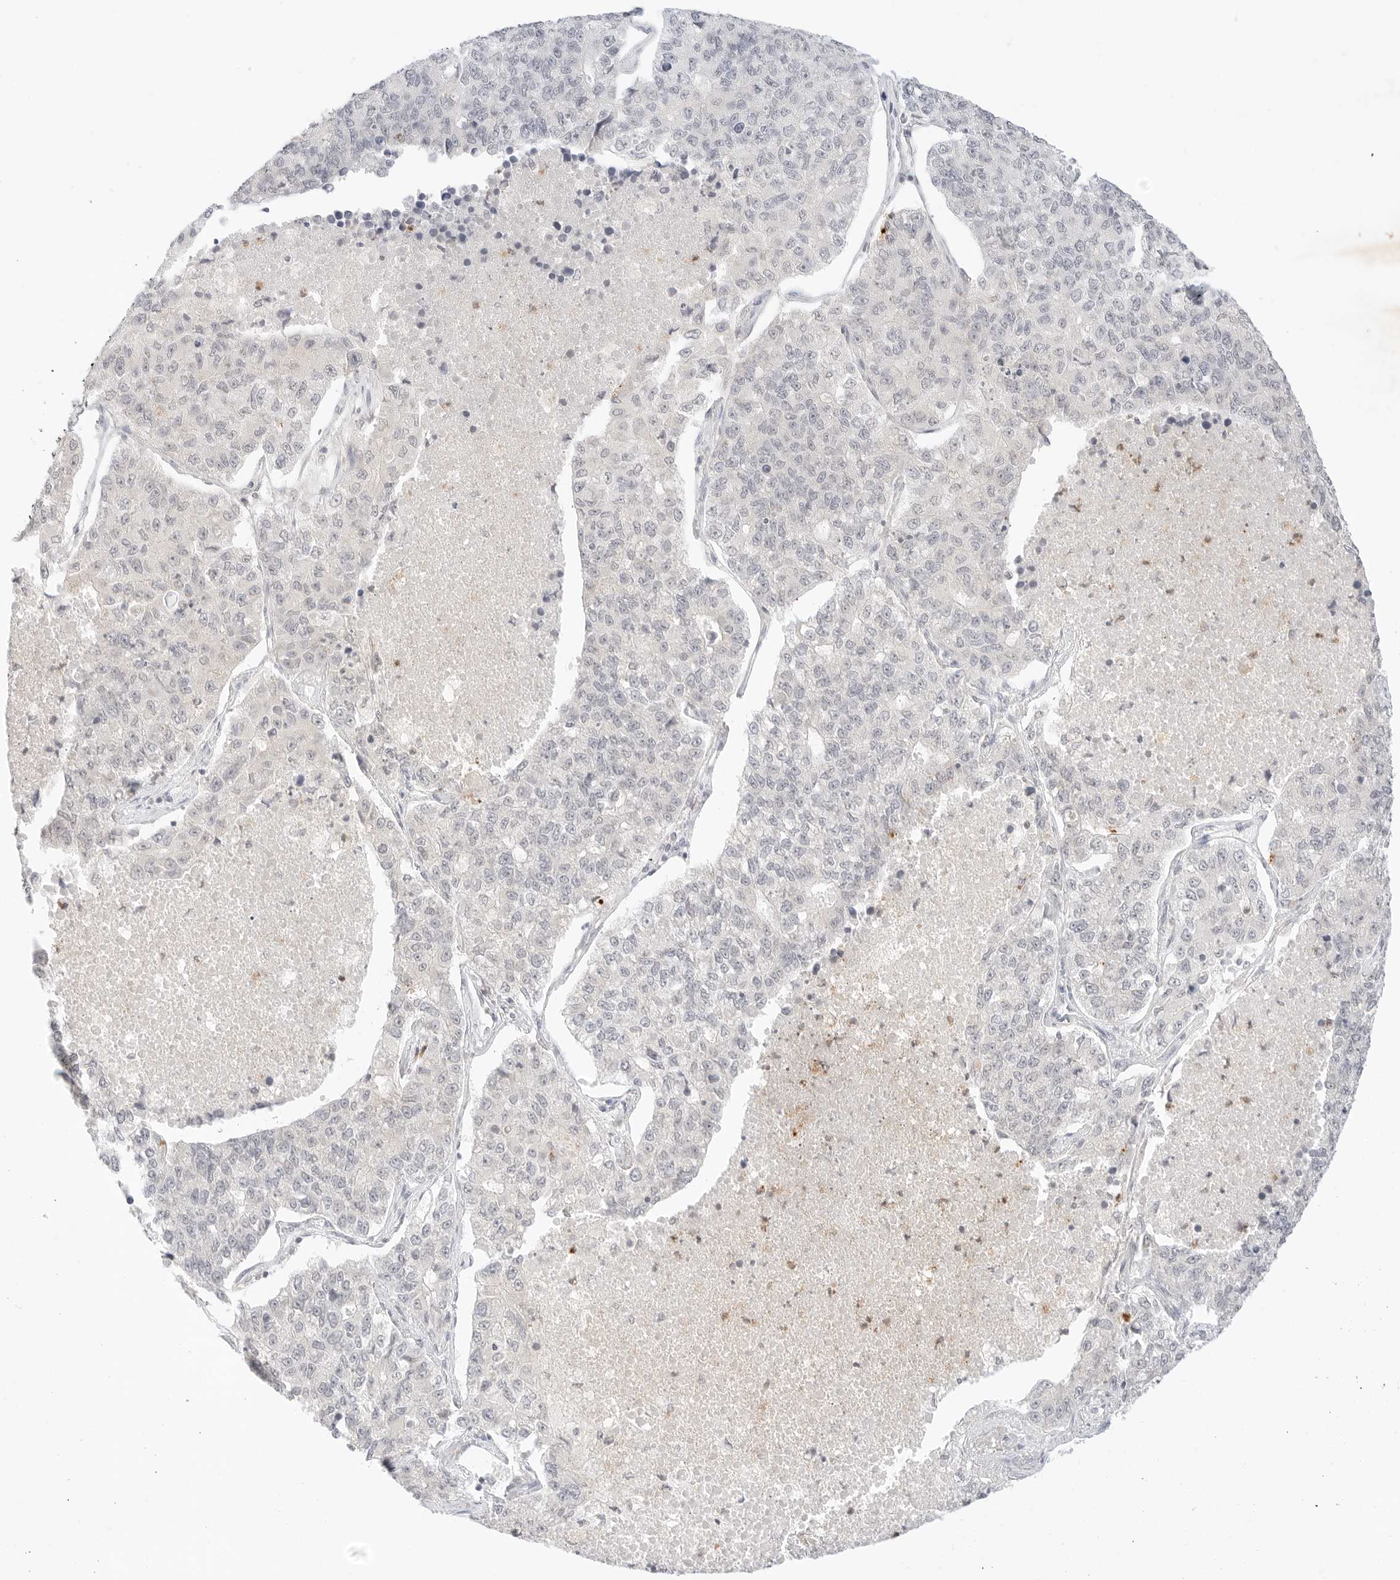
{"staining": {"intensity": "negative", "quantity": "none", "location": "none"}, "tissue": "lung cancer", "cell_type": "Tumor cells", "image_type": "cancer", "snomed": [{"axis": "morphology", "description": "Adenocarcinoma, NOS"}, {"axis": "topography", "description": "Lung"}], "caption": "Micrograph shows no significant protein staining in tumor cells of lung adenocarcinoma.", "gene": "GNAS", "patient": {"sex": "male", "age": 49}}